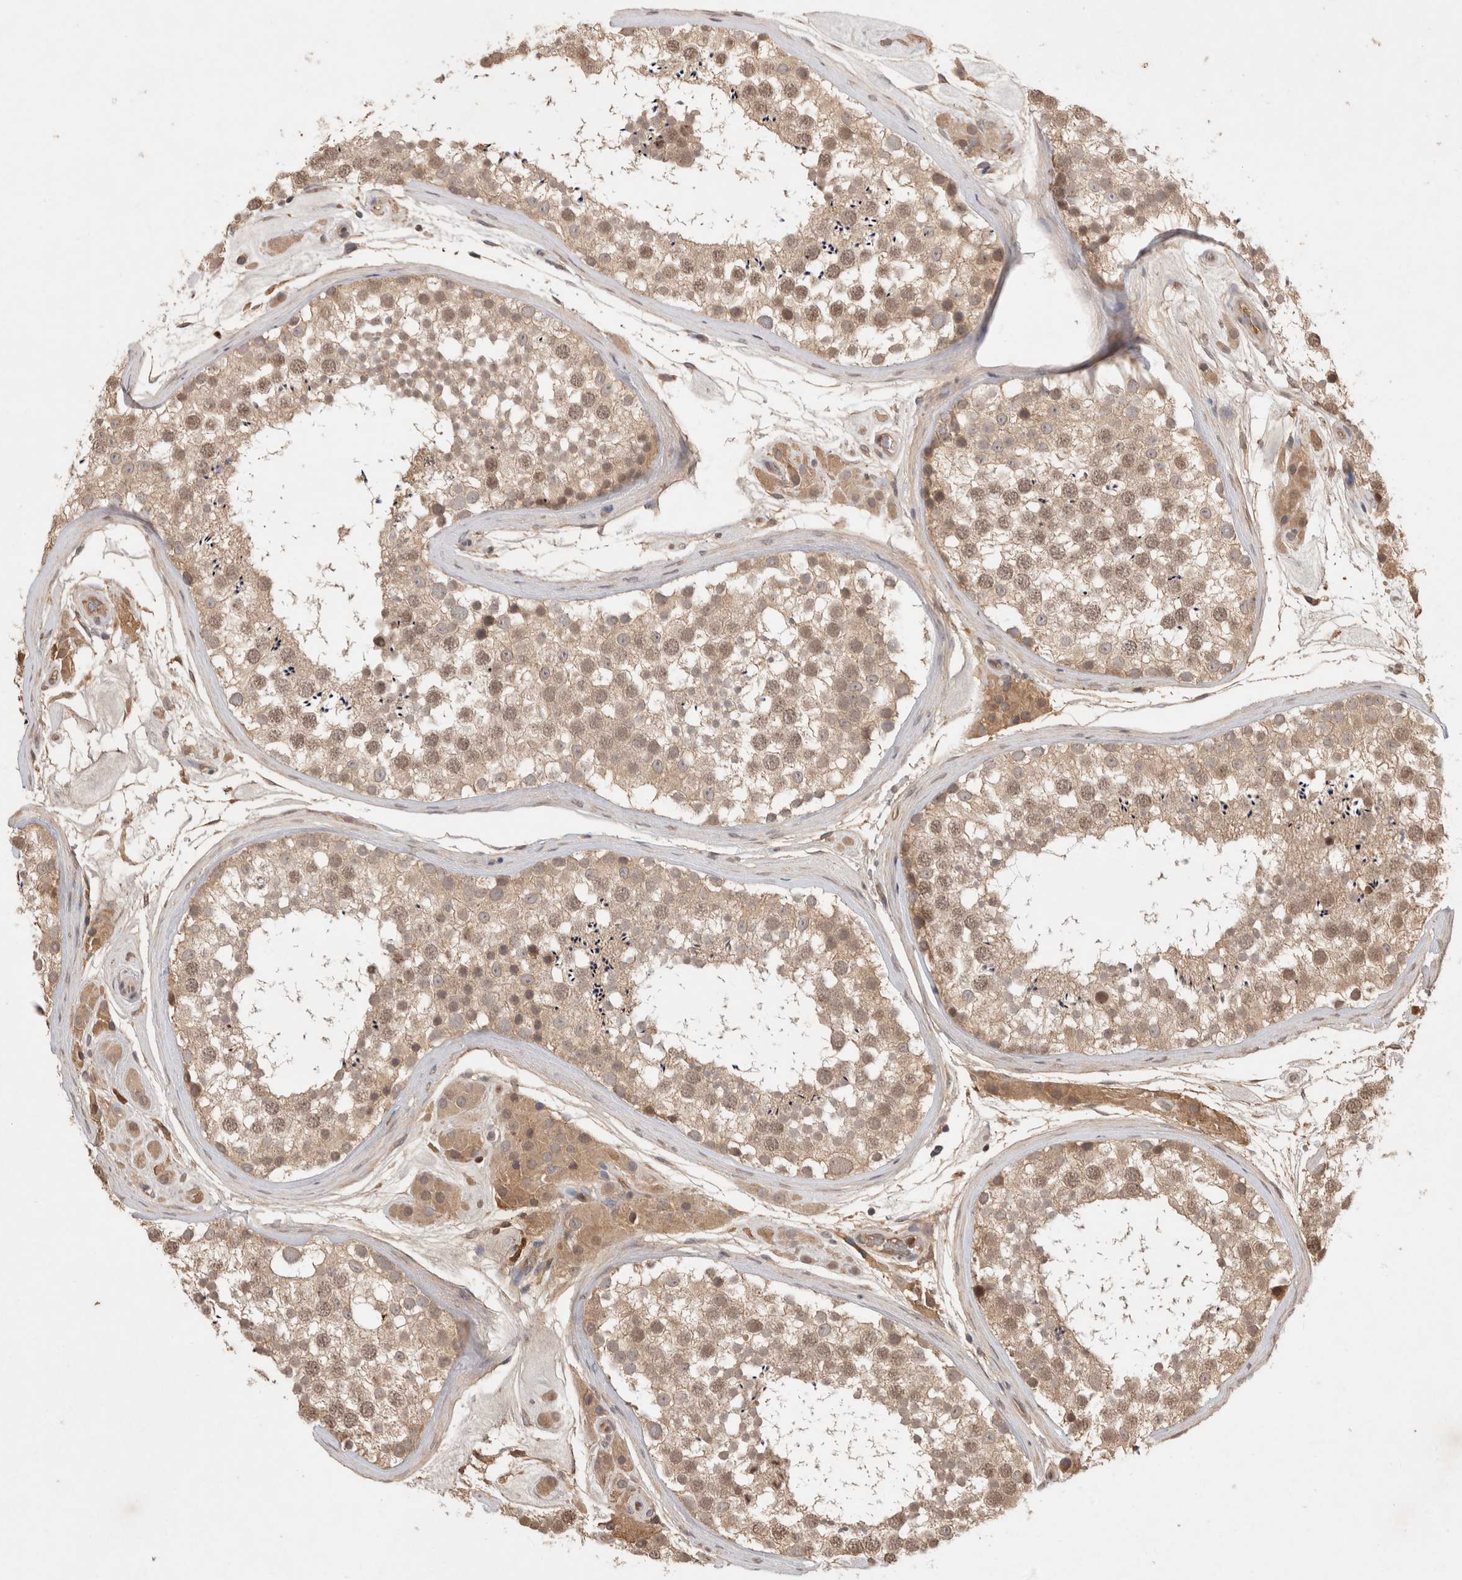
{"staining": {"intensity": "moderate", "quantity": ">75%", "location": "cytoplasmic/membranous,nuclear"}, "tissue": "testis", "cell_type": "Cells in seminiferous ducts", "image_type": "normal", "snomed": [{"axis": "morphology", "description": "Normal tissue, NOS"}, {"axis": "topography", "description": "Testis"}], "caption": "Immunohistochemical staining of benign testis exhibits >75% levels of moderate cytoplasmic/membranous,nuclear protein staining in approximately >75% of cells in seminiferous ducts.", "gene": "PRMT3", "patient": {"sex": "male", "age": 46}}